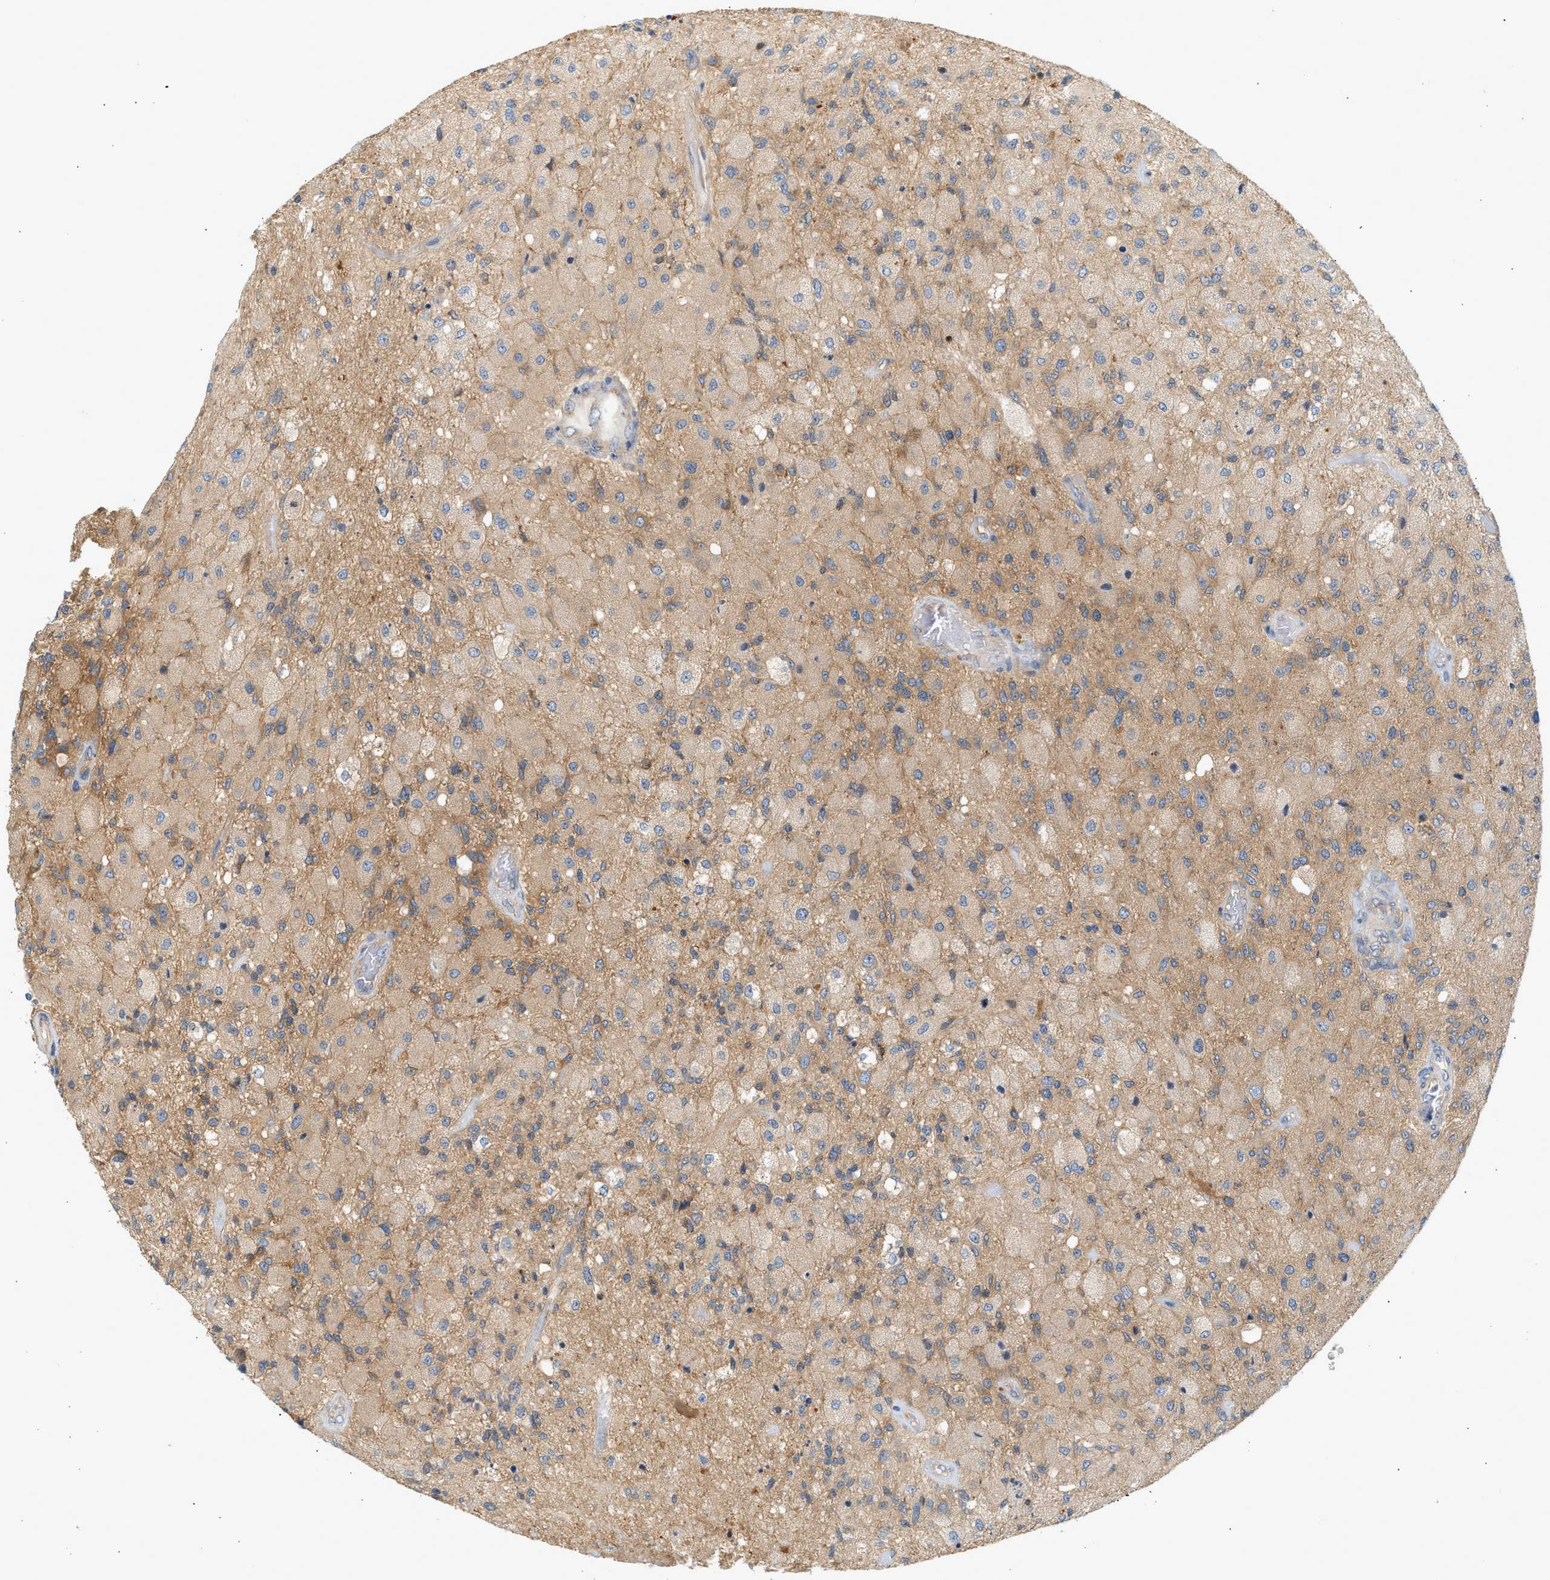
{"staining": {"intensity": "moderate", "quantity": ">75%", "location": "cytoplasmic/membranous"}, "tissue": "glioma", "cell_type": "Tumor cells", "image_type": "cancer", "snomed": [{"axis": "morphology", "description": "Normal tissue, NOS"}, {"axis": "morphology", "description": "Glioma, malignant, High grade"}, {"axis": "topography", "description": "Cerebral cortex"}], "caption": "Glioma tissue exhibits moderate cytoplasmic/membranous staining in about >75% of tumor cells, visualized by immunohistochemistry. Nuclei are stained in blue.", "gene": "PAFAH1B1", "patient": {"sex": "male", "age": 77}}